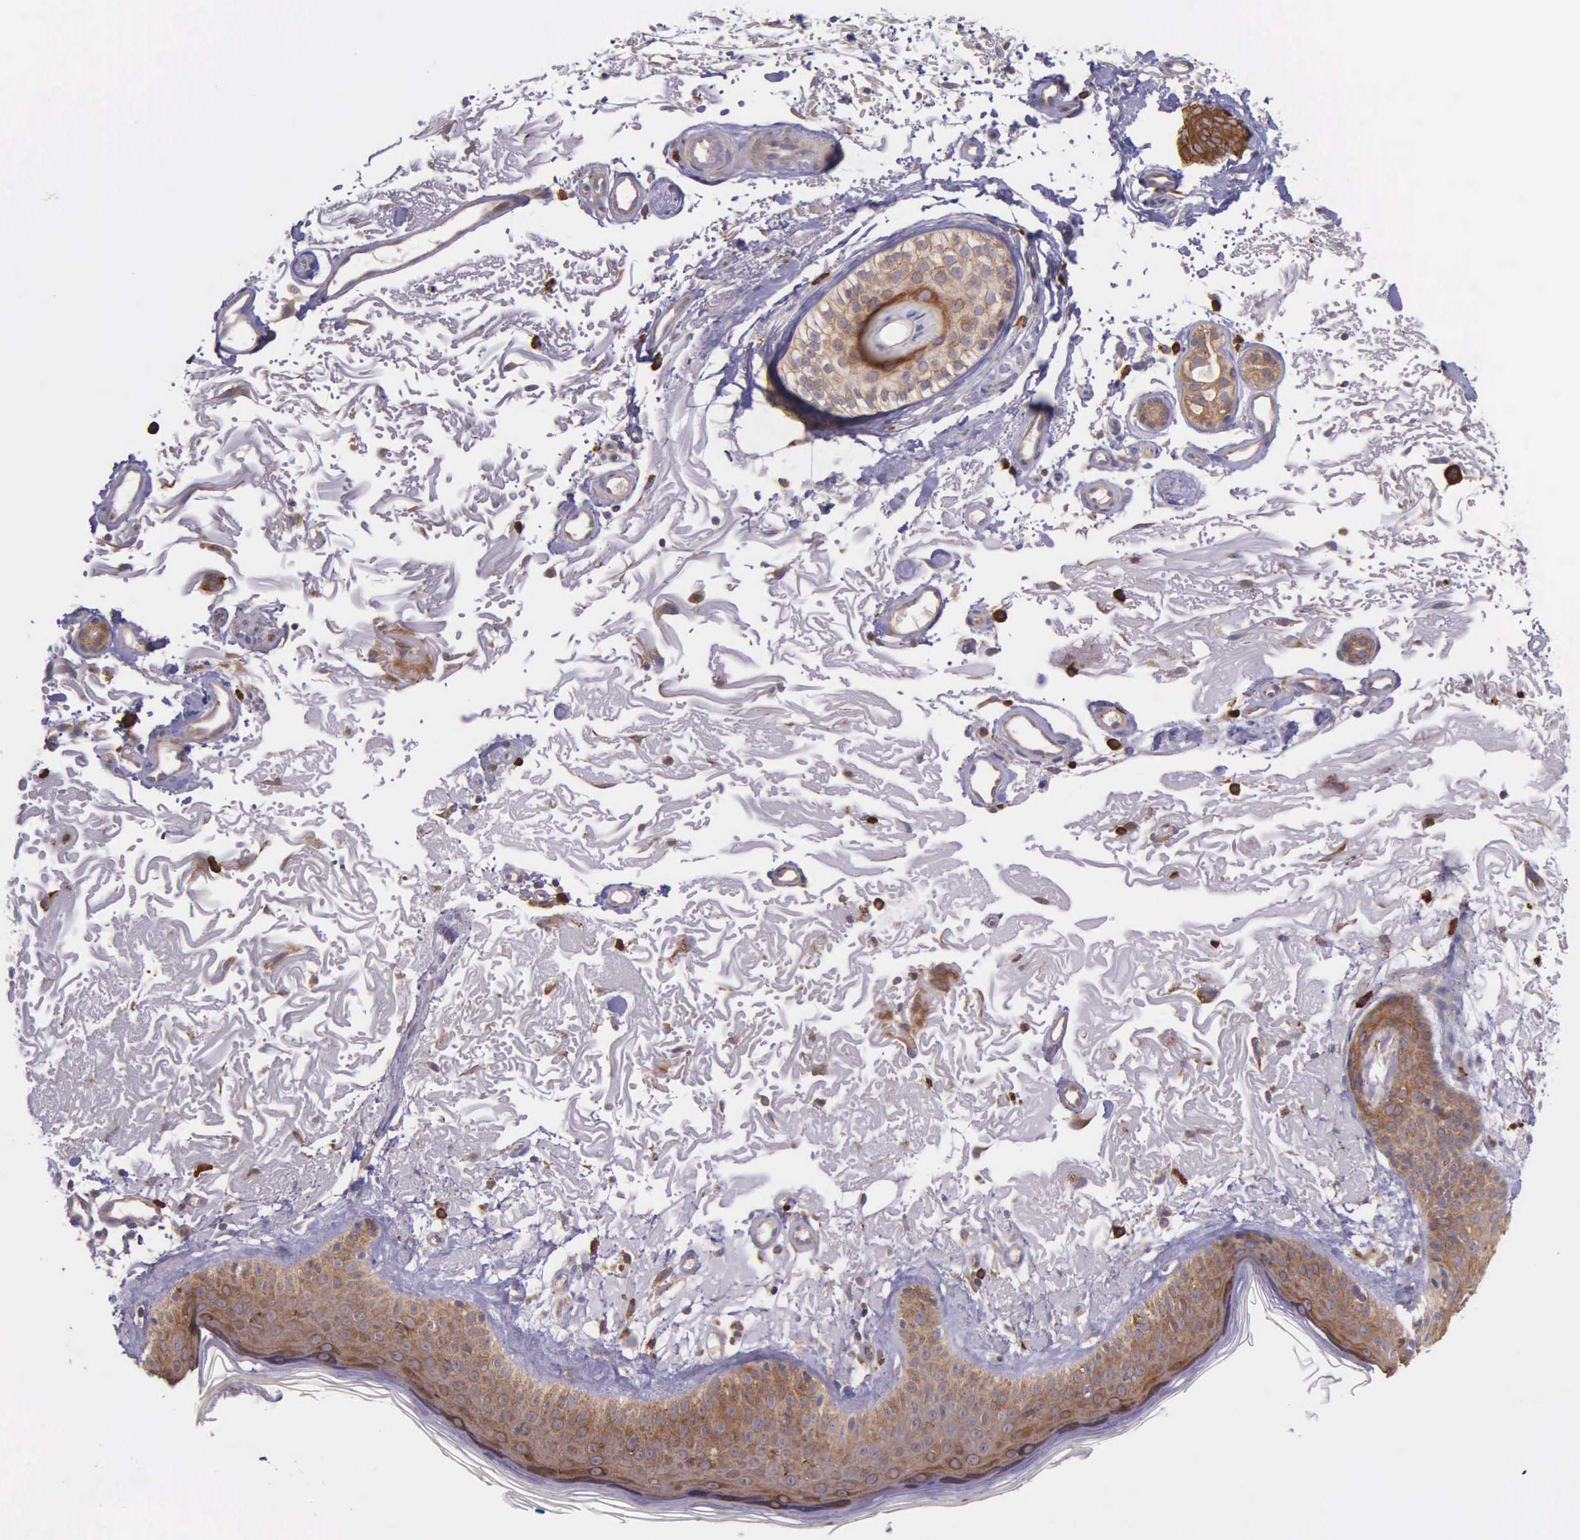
{"staining": {"intensity": "moderate", "quantity": ">75%", "location": "cytoplasmic/membranous"}, "tissue": "skin", "cell_type": "Fibroblasts", "image_type": "normal", "snomed": [{"axis": "morphology", "description": "Normal tissue, NOS"}, {"axis": "topography", "description": "Skin"}], "caption": "Approximately >75% of fibroblasts in unremarkable human skin show moderate cytoplasmic/membranous protein staining as visualized by brown immunohistochemical staining.", "gene": "NSDHL", "patient": {"sex": "female", "age": 90}}